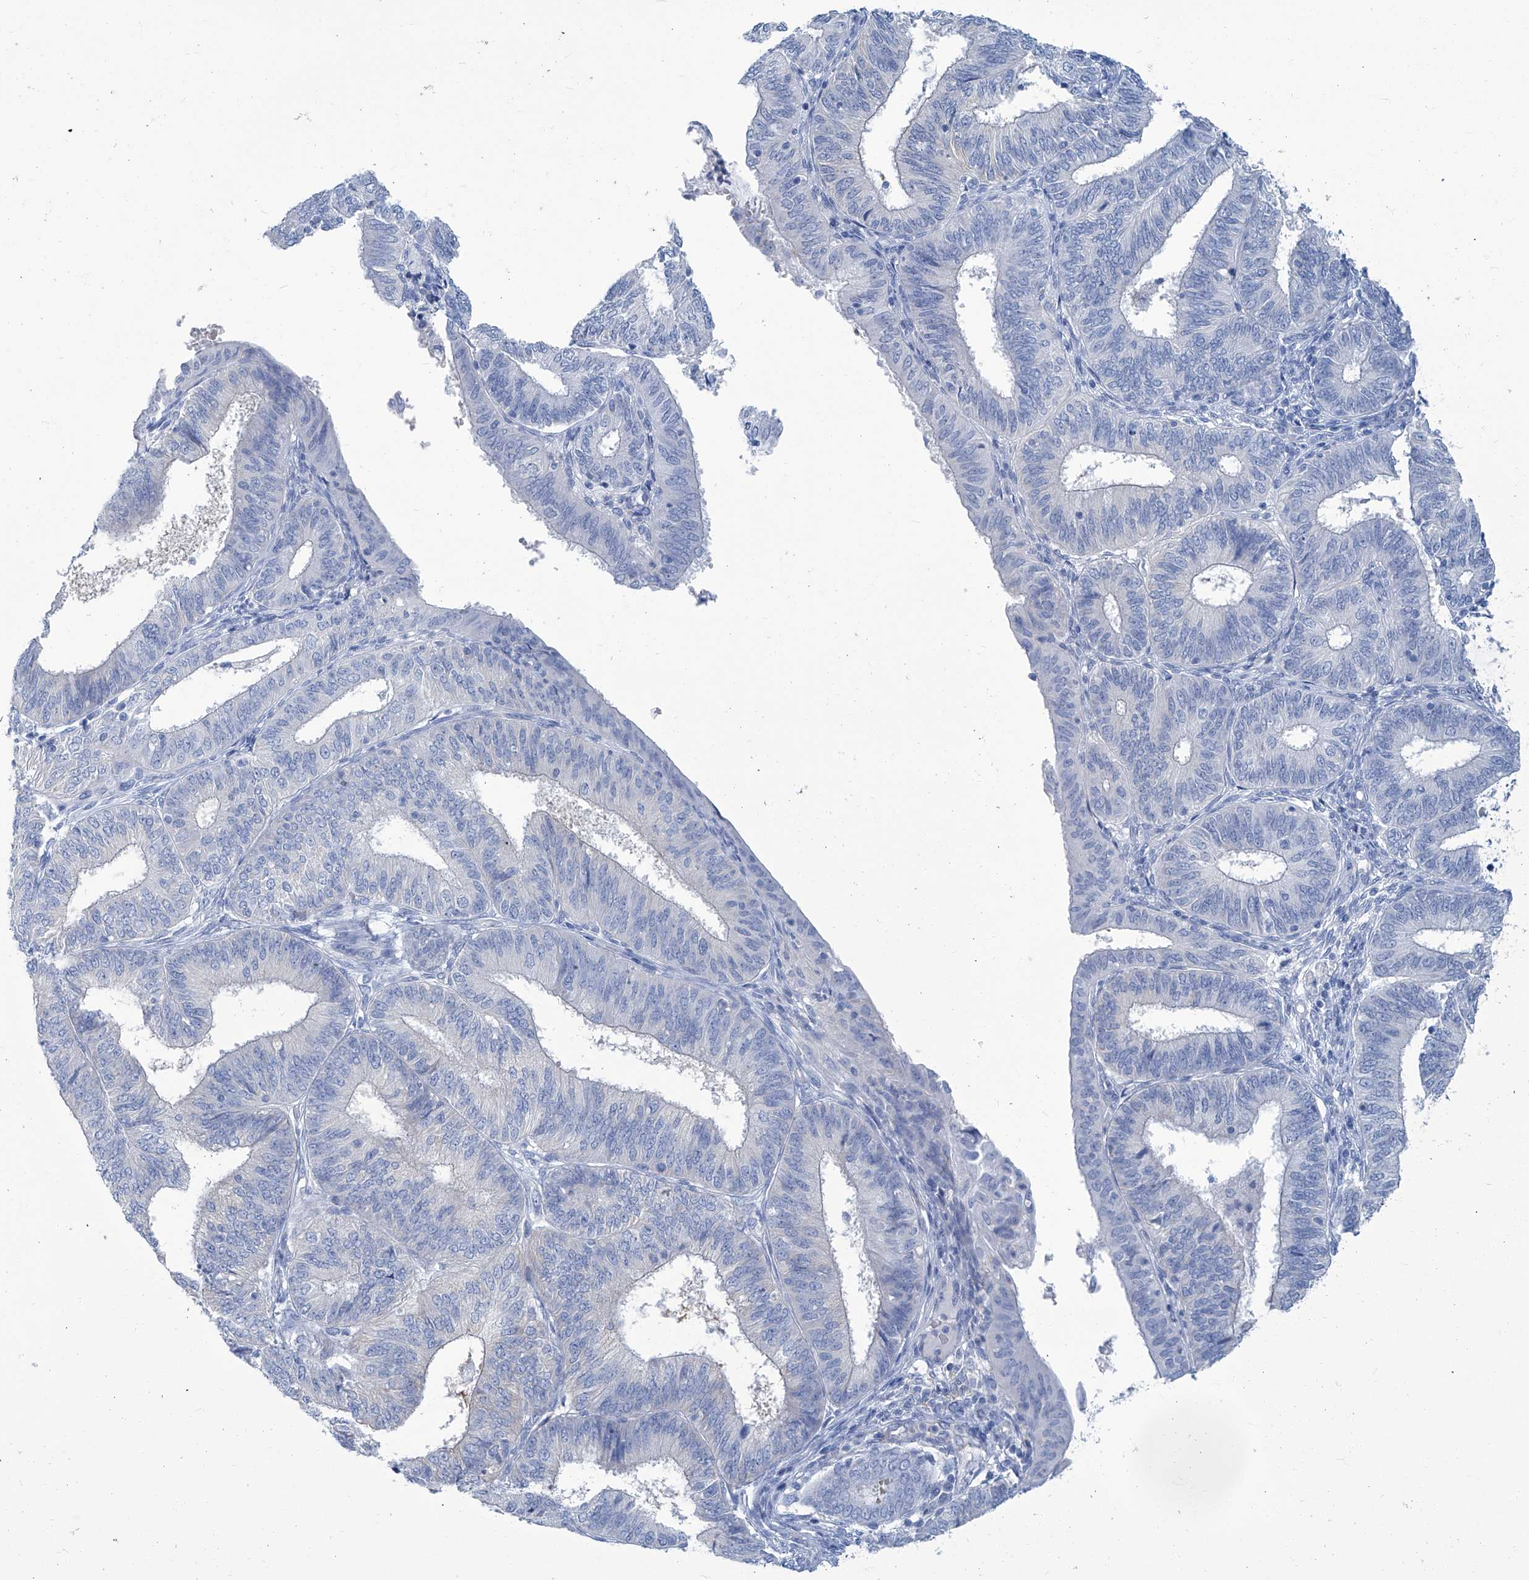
{"staining": {"intensity": "negative", "quantity": "none", "location": "none"}, "tissue": "endometrial cancer", "cell_type": "Tumor cells", "image_type": "cancer", "snomed": [{"axis": "morphology", "description": "Adenocarcinoma, NOS"}, {"axis": "topography", "description": "Endometrium"}], "caption": "Endometrial cancer (adenocarcinoma) stained for a protein using immunohistochemistry exhibits no positivity tumor cells.", "gene": "PFKL", "patient": {"sex": "female", "age": 51}}